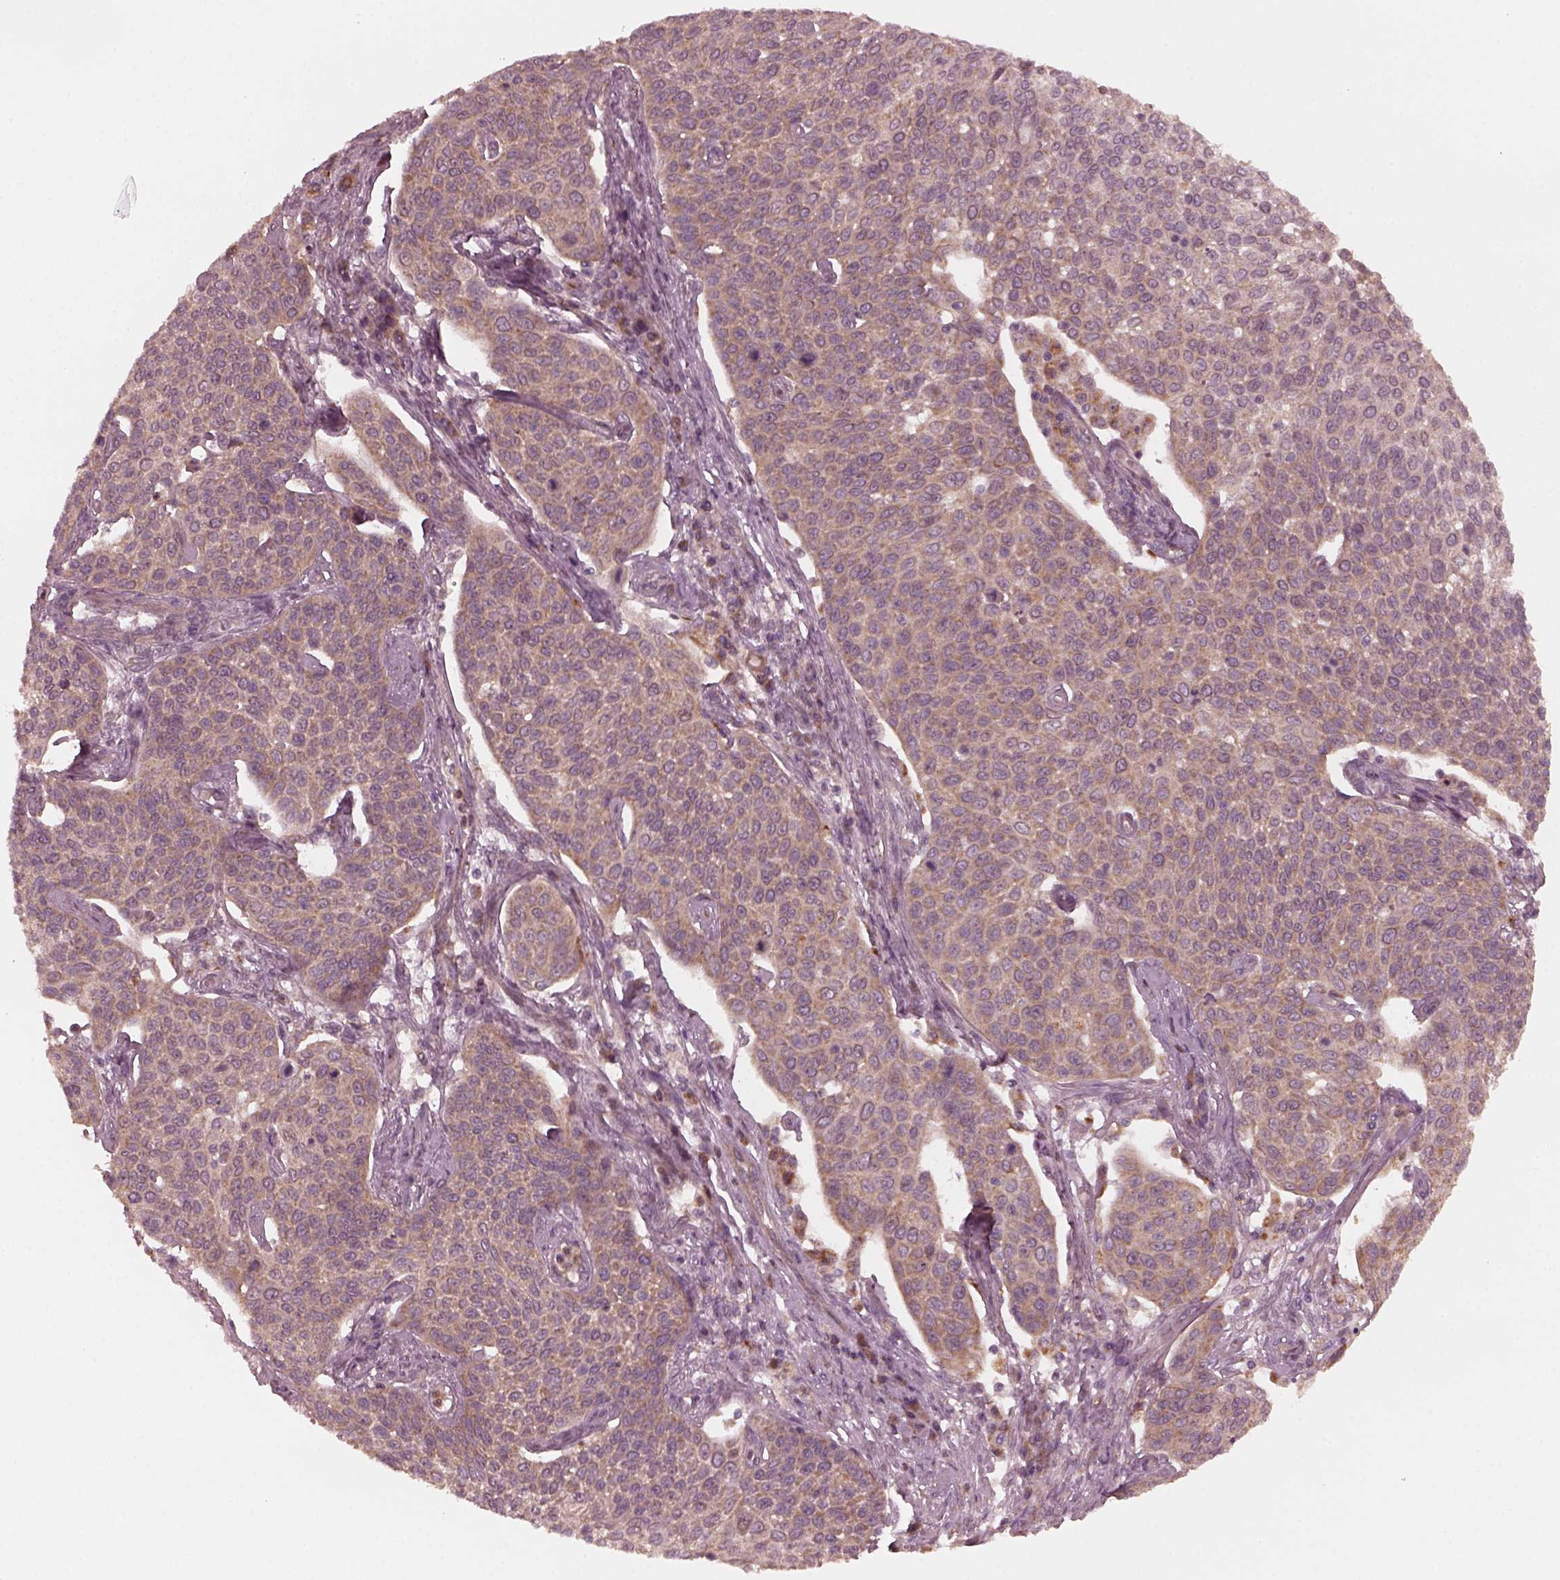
{"staining": {"intensity": "weak", "quantity": "25%-75%", "location": "cytoplasmic/membranous"}, "tissue": "cervical cancer", "cell_type": "Tumor cells", "image_type": "cancer", "snomed": [{"axis": "morphology", "description": "Squamous cell carcinoma, NOS"}, {"axis": "topography", "description": "Cervix"}], "caption": "Tumor cells show low levels of weak cytoplasmic/membranous staining in approximately 25%-75% of cells in human cervical squamous cell carcinoma.", "gene": "FAF2", "patient": {"sex": "female", "age": 34}}